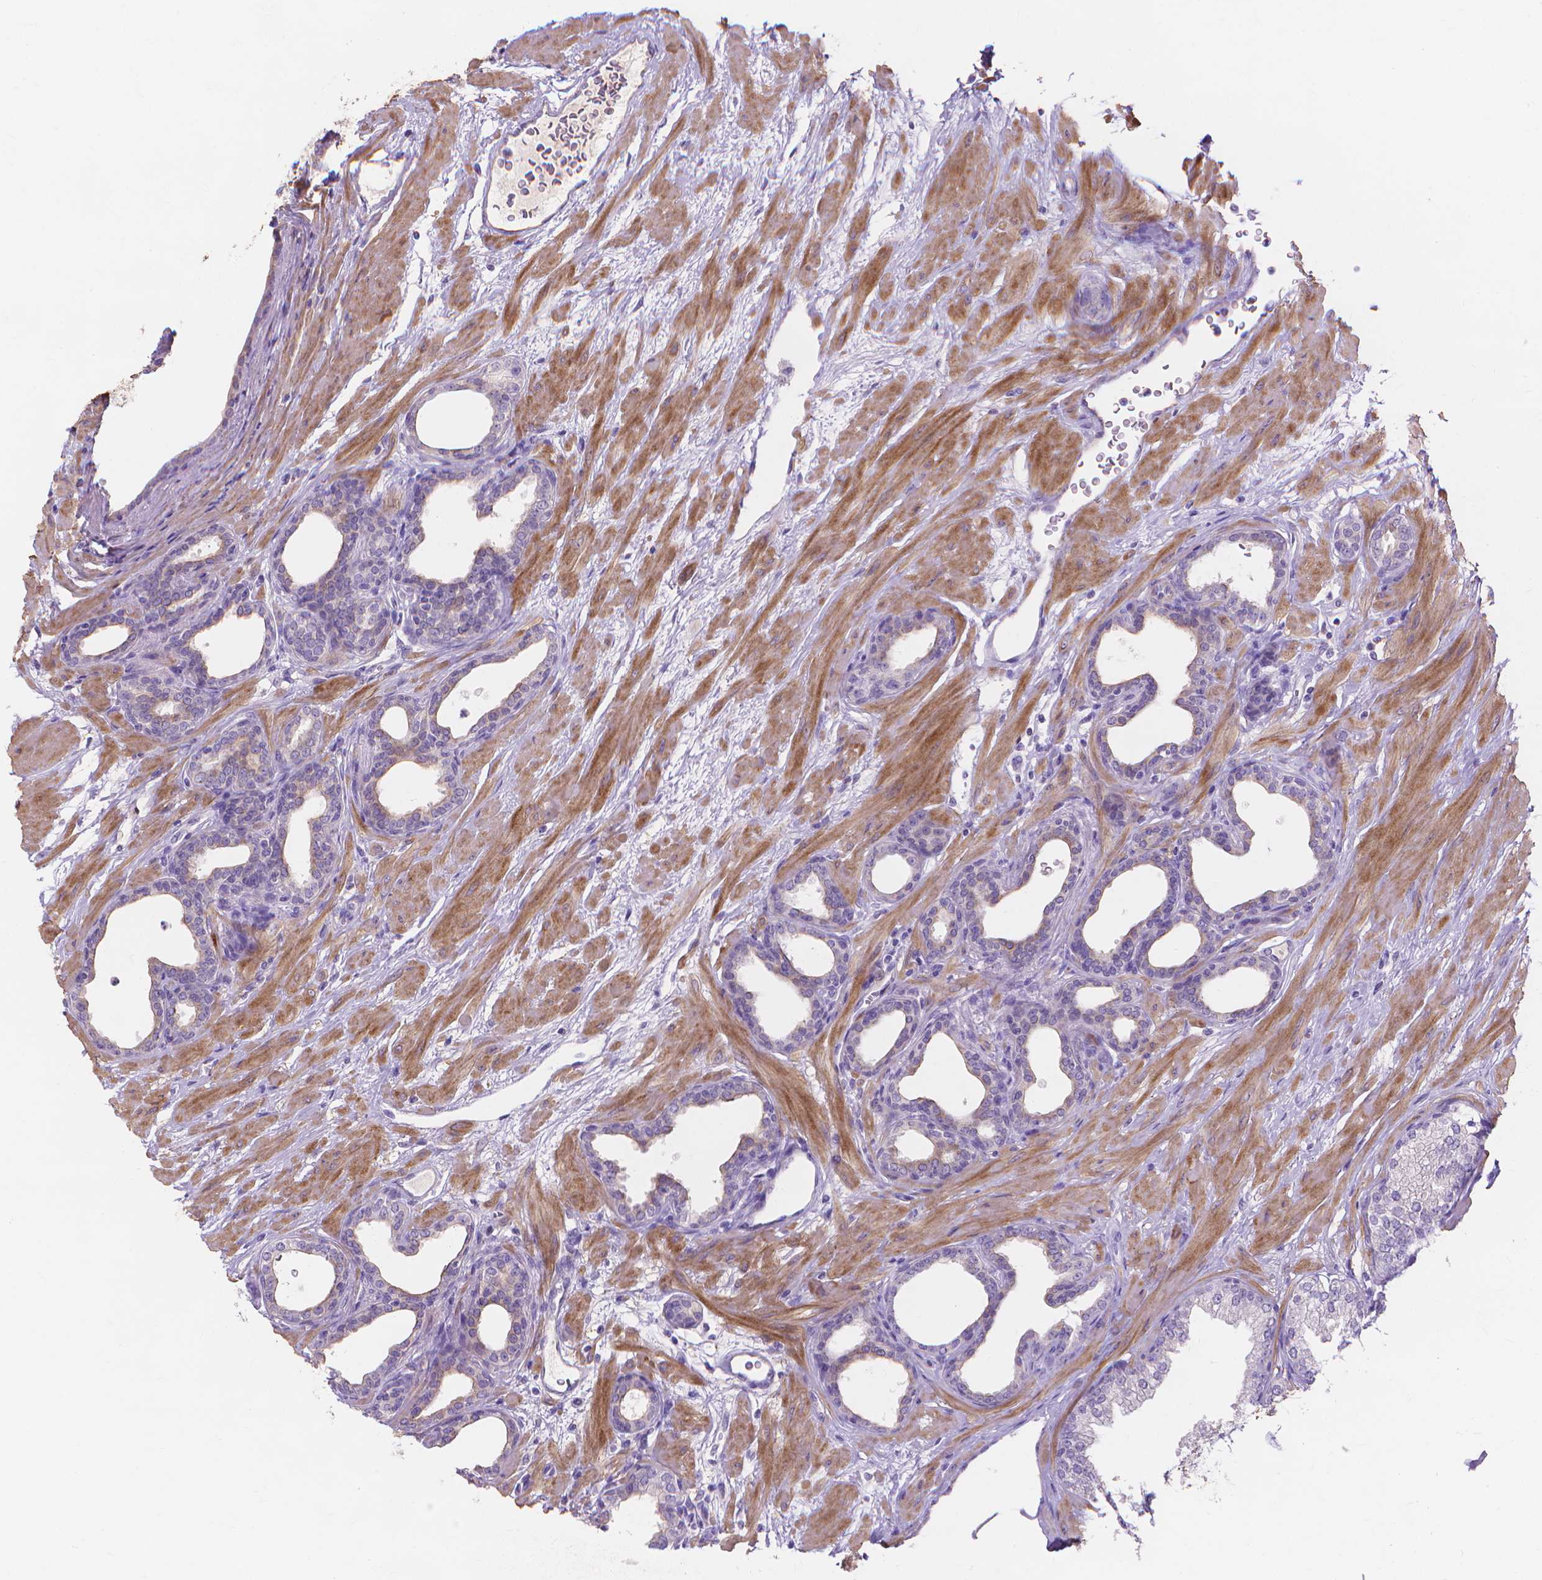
{"staining": {"intensity": "negative", "quantity": "none", "location": "none"}, "tissue": "prostate", "cell_type": "Glandular cells", "image_type": "normal", "snomed": [{"axis": "morphology", "description": "Normal tissue, NOS"}, {"axis": "topography", "description": "Prostate"}], "caption": "IHC histopathology image of benign prostate: human prostate stained with DAB shows no significant protein staining in glandular cells.", "gene": "MBLAC1", "patient": {"sex": "male", "age": 37}}